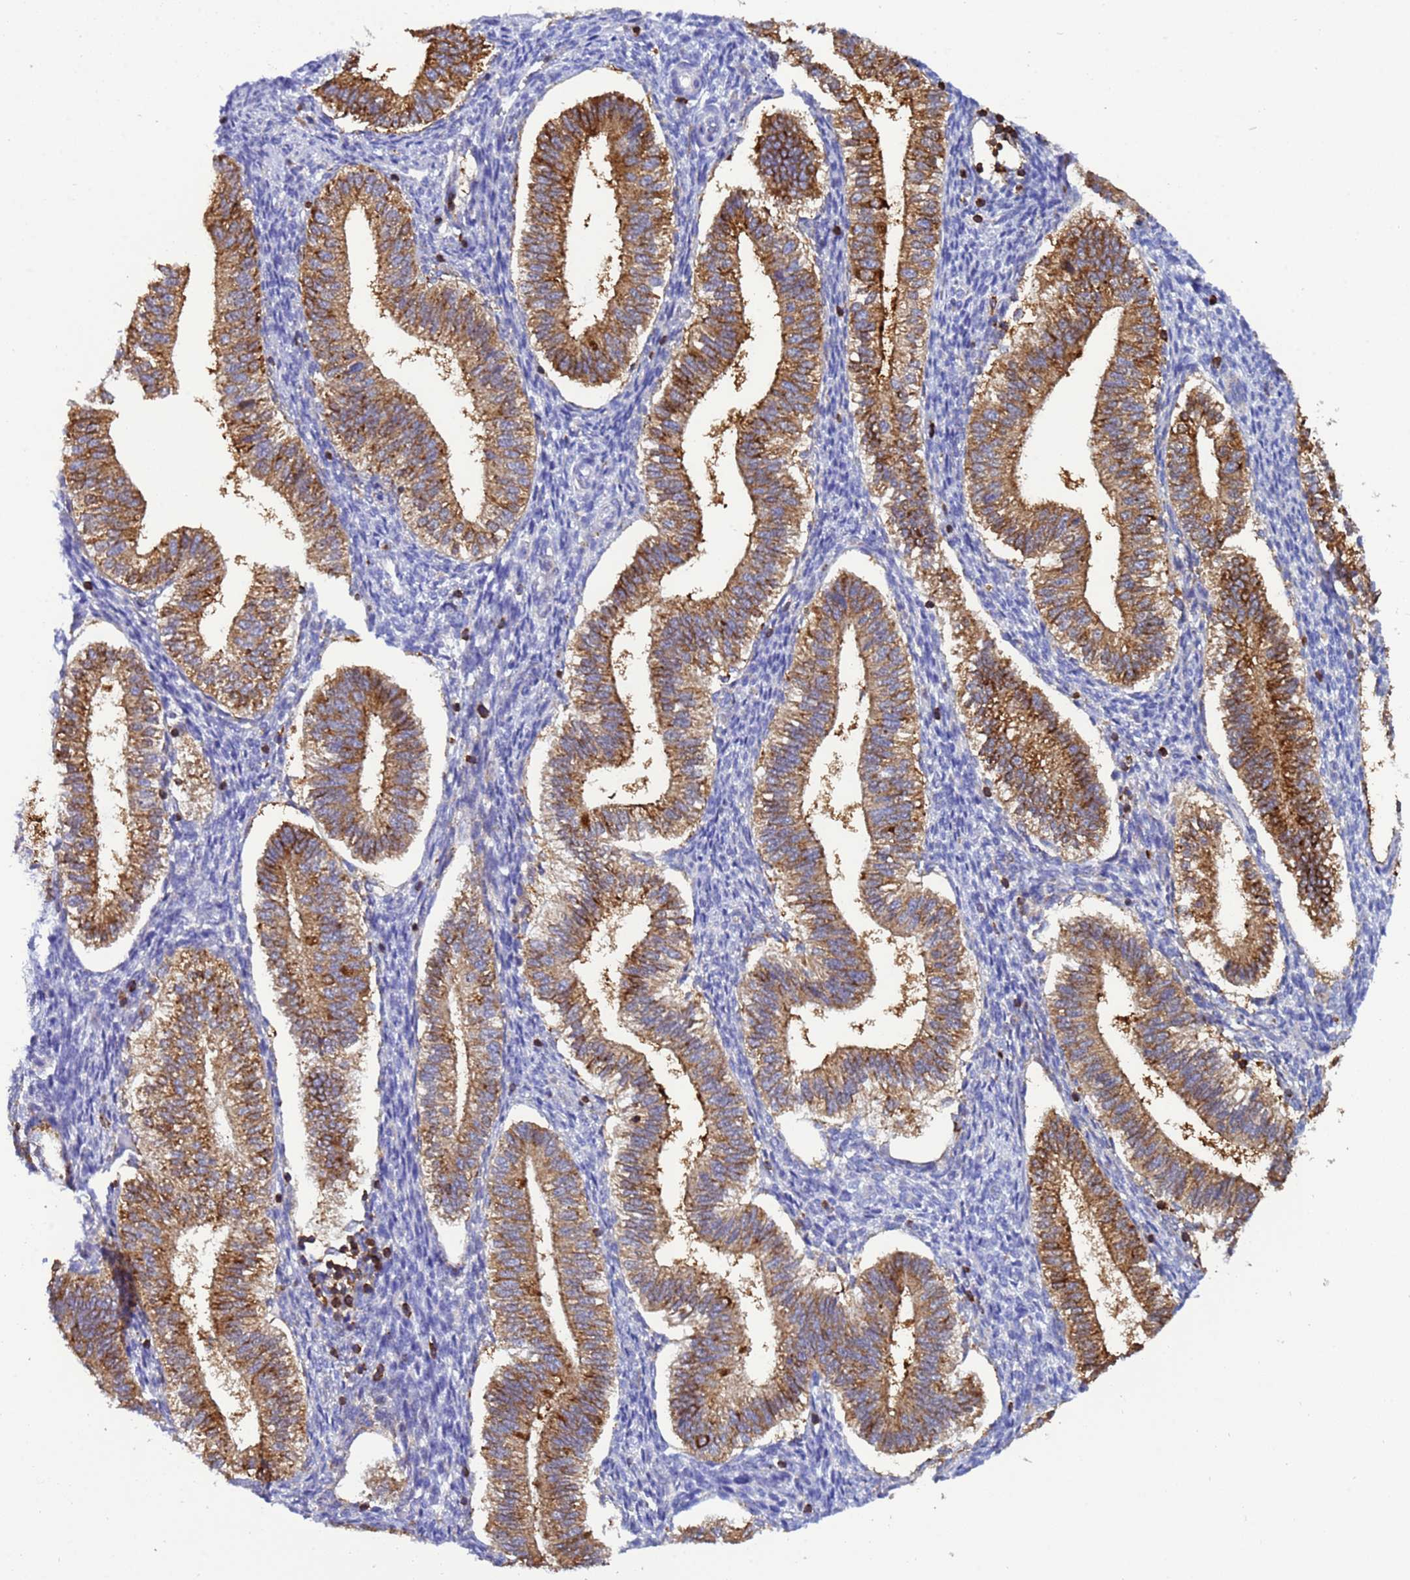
{"staining": {"intensity": "negative", "quantity": "none", "location": "none"}, "tissue": "endometrium", "cell_type": "Cells in endometrial stroma", "image_type": "normal", "snomed": [{"axis": "morphology", "description": "Normal tissue, NOS"}, {"axis": "topography", "description": "Endometrium"}], "caption": "An immunohistochemistry (IHC) image of normal endometrium is shown. There is no staining in cells in endometrial stroma of endometrium.", "gene": "EZR", "patient": {"sex": "female", "age": 25}}